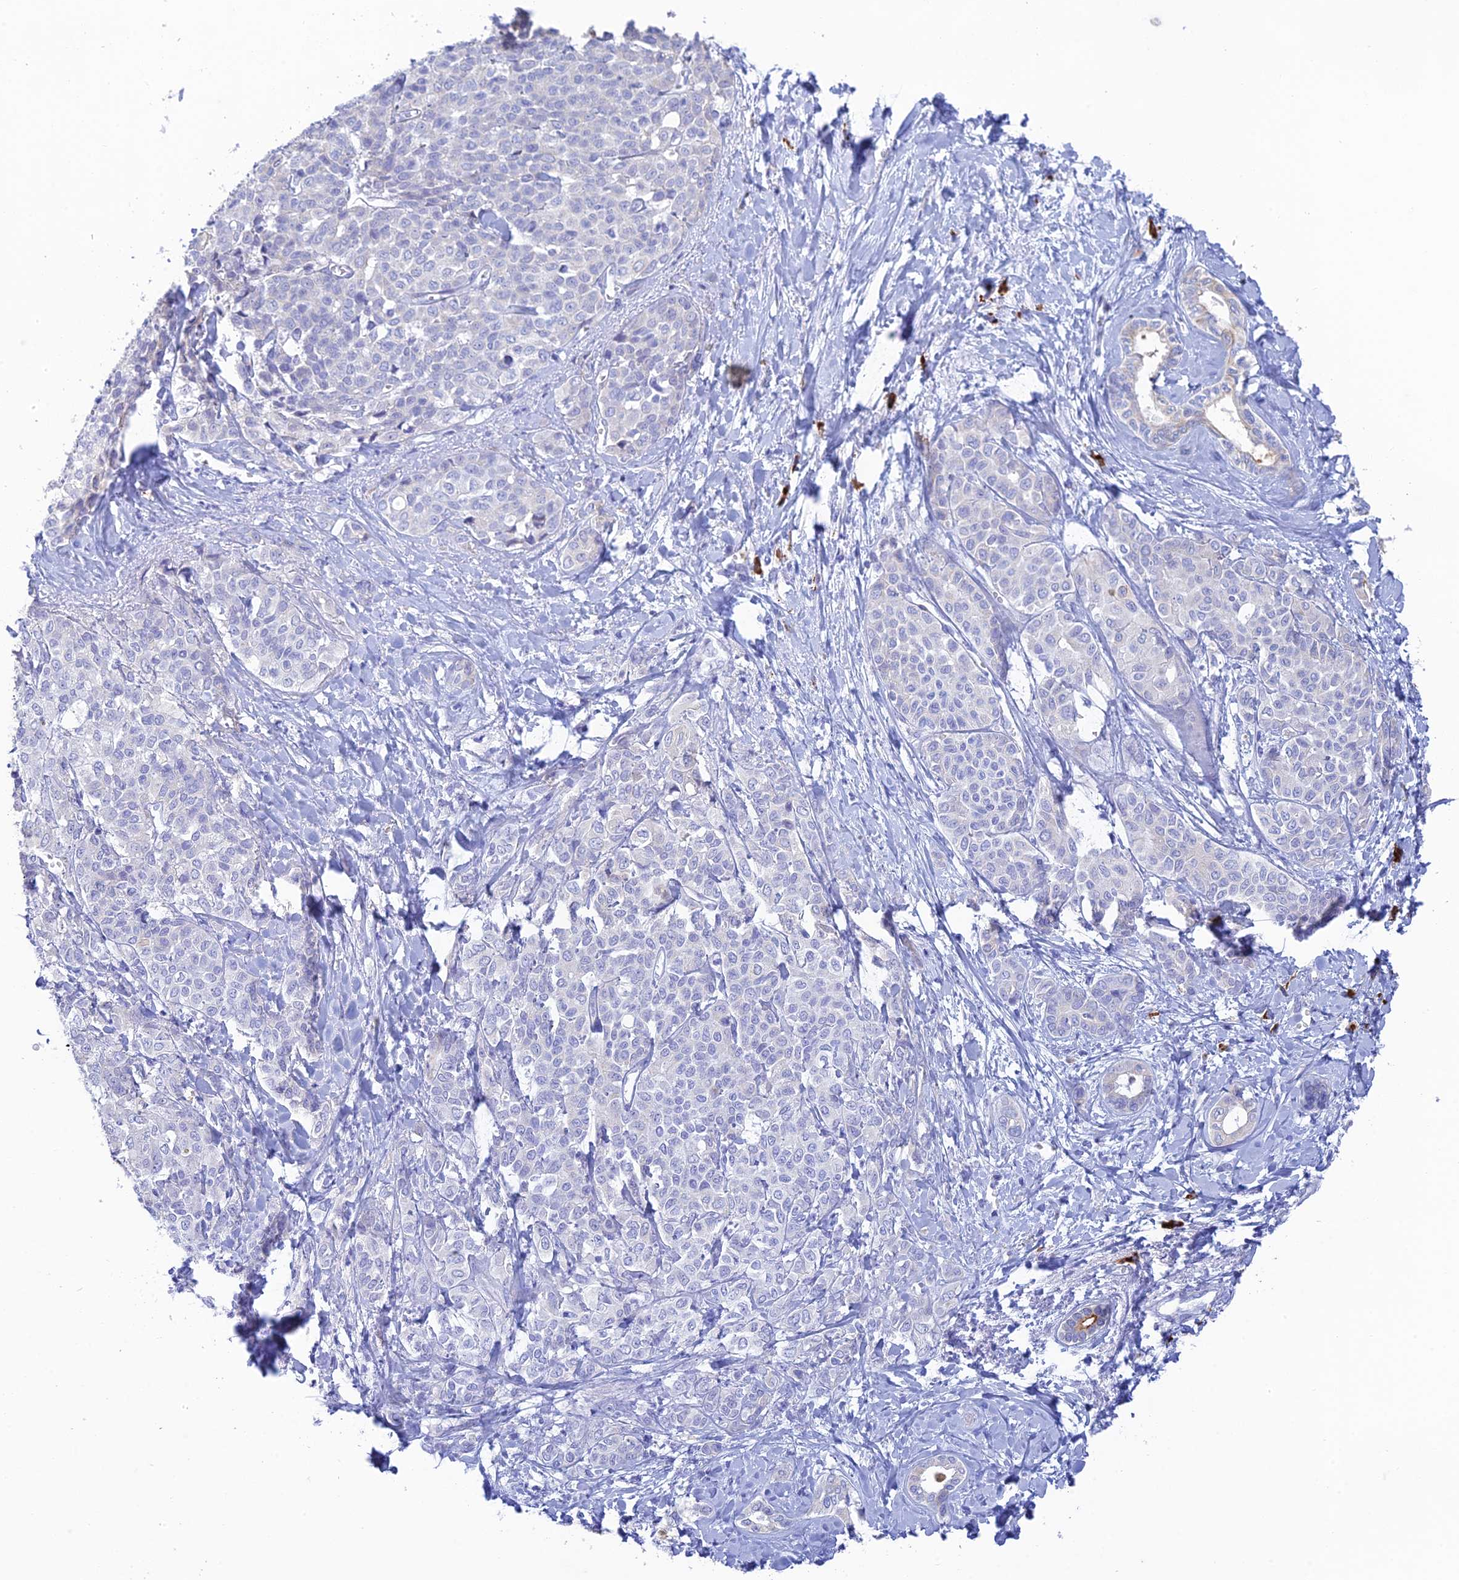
{"staining": {"intensity": "negative", "quantity": "none", "location": "none"}, "tissue": "liver cancer", "cell_type": "Tumor cells", "image_type": "cancer", "snomed": [{"axis": "morphology", "description": "Cholangiocarcinoma"}, {"axis": "topography", "description": "Liver"}], "caption": "Tumor cells show no significant protein expression in liver cancer (cholangiocarcinoma). (Brightfield microscopy of DAB (3,3'-diaminobenzidine) immunohistochemistry (IHC) at high magnification).", "gene": "CEP152", "patient": {"sex": "female", "age": 77}}